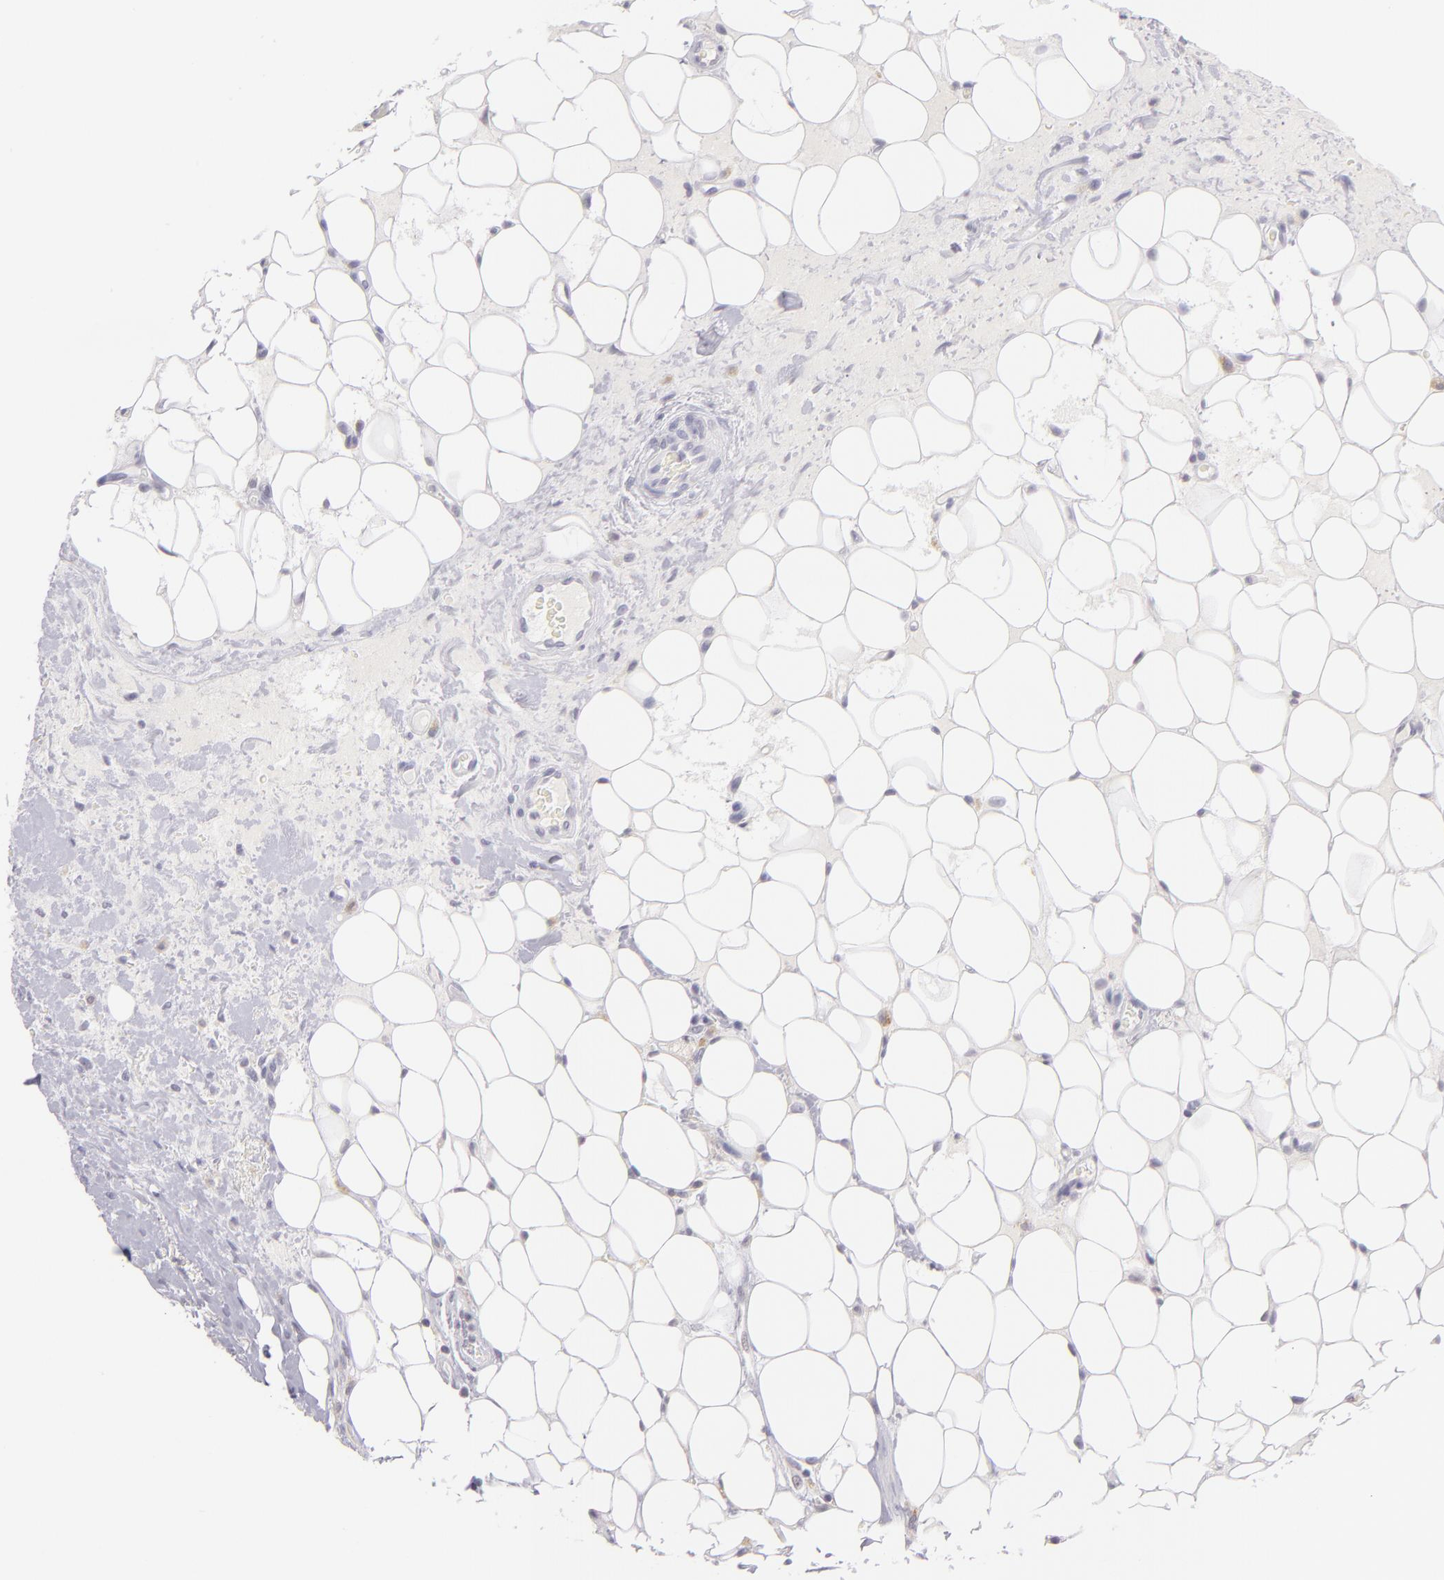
{"staining": {"intensity": "negative", "quantity": "none", "location": "none"}, "tissue": "breast cancer", "cell_type": "Tumor cells", "image_type": "cancer", "snomed": [{"axis": "morphology", "description": "Duct carcinoma"}, {"axis": "topography", "description": "Breast"}], "caption": "A micrograph of human breast cancer (invasive ductal carcinoma) is negative for staining in tumor cells.", "gene": "IL2RA", "patient": {"sex": "female", "age": 68}}